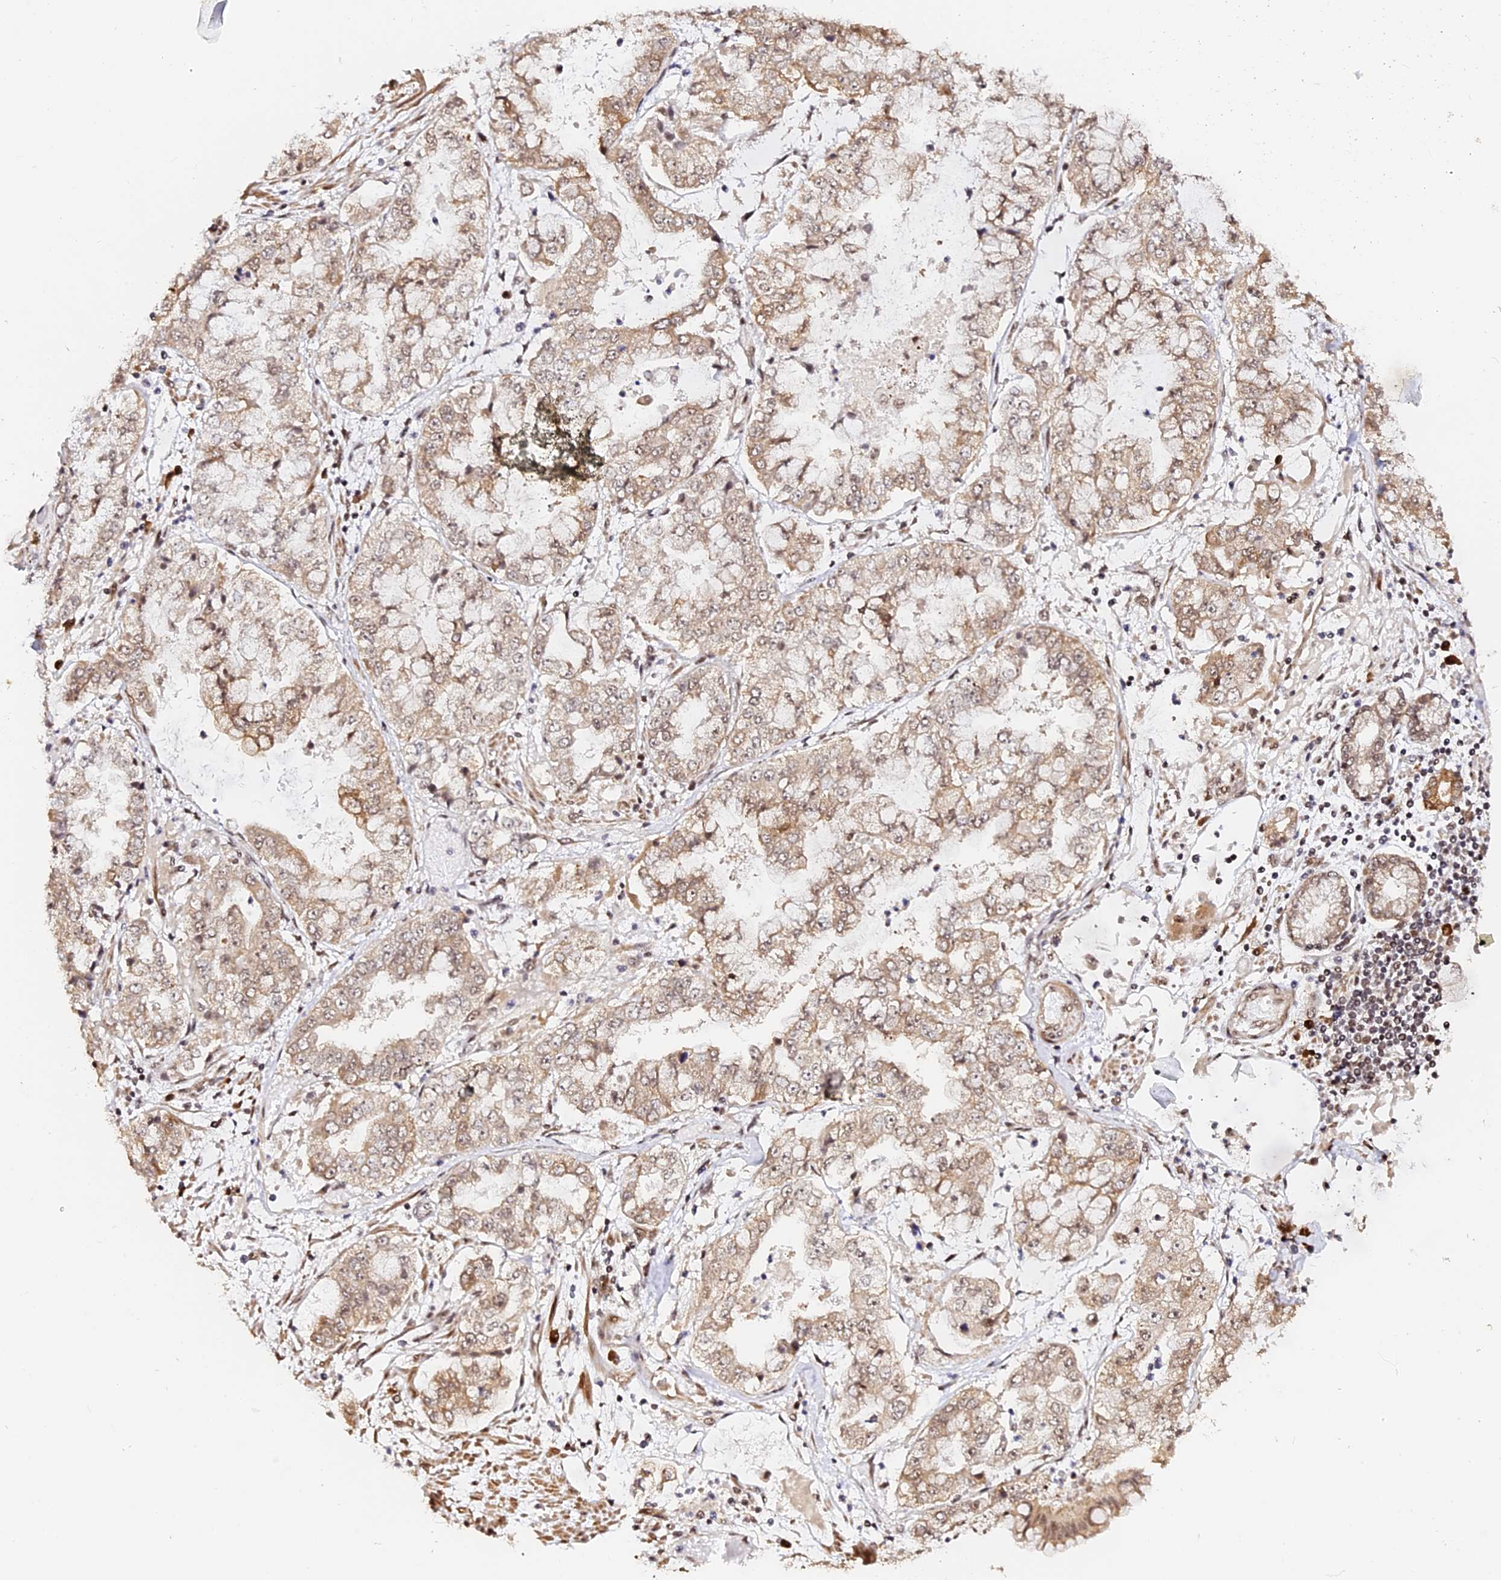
{"staining": {"intensity": "moderate", "quantity": ">75%", "location": "cytoplasmic/membranous"}, "tissue": "stomach cancer", "cell_type": "Tumor cells", "image_type": "cancer", "snomed": [{"axis": "morphology", "description": "Adenocarcinoma, NOS"}, {"axis": "topography", "description": "Stomach"}], "caption": "There is medium levels of moderate cytoplasmic/membranous expression in tumor cells of stomach cancer (adenocarcinoma), as demonstrated by immunohistochemical staining (brown color).", "gene": "MCRS1", "patient": {"sex": "male", "age": 76}}